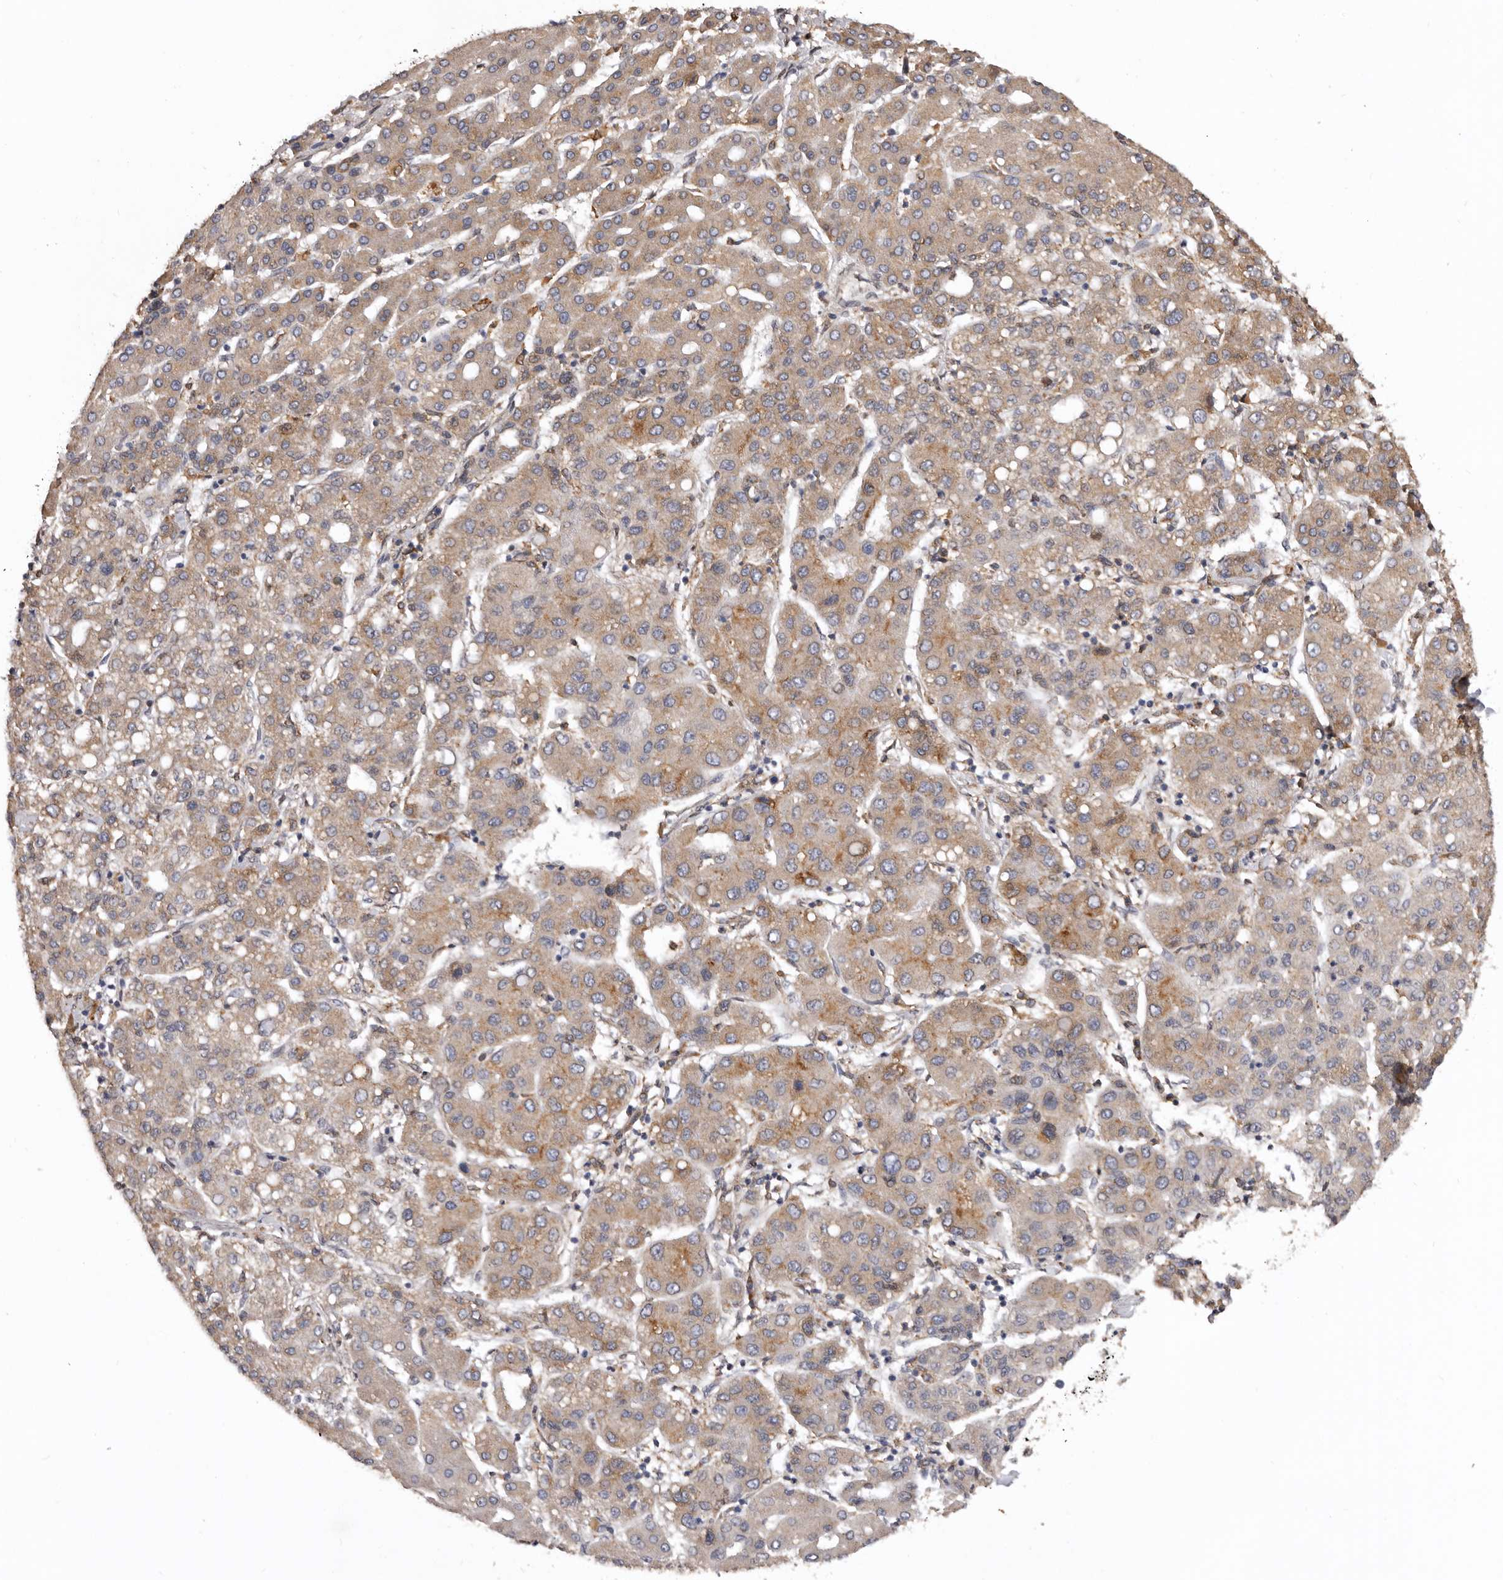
{"staining": {"intensity": "weak", "quantity": ">75%", "location": "cytoplasmic/membranous"}, "tissue": "liver cancer", "cell_type": "Tumor cells", "image_type": "cancer", "snomed": [{"axis": "morphology", "description": "Carcinoma, Hepatocellular, NOS"}, {"axis": "topography", "description": "Liver"}], "caption": "This image displays IHC staining of human liver cancer, with low weak cytoplasmic/membranous positivity in approximately >75% of tumor cells.", "gene": "INKA2", "patient": {"sex": "male", "age": 65}}